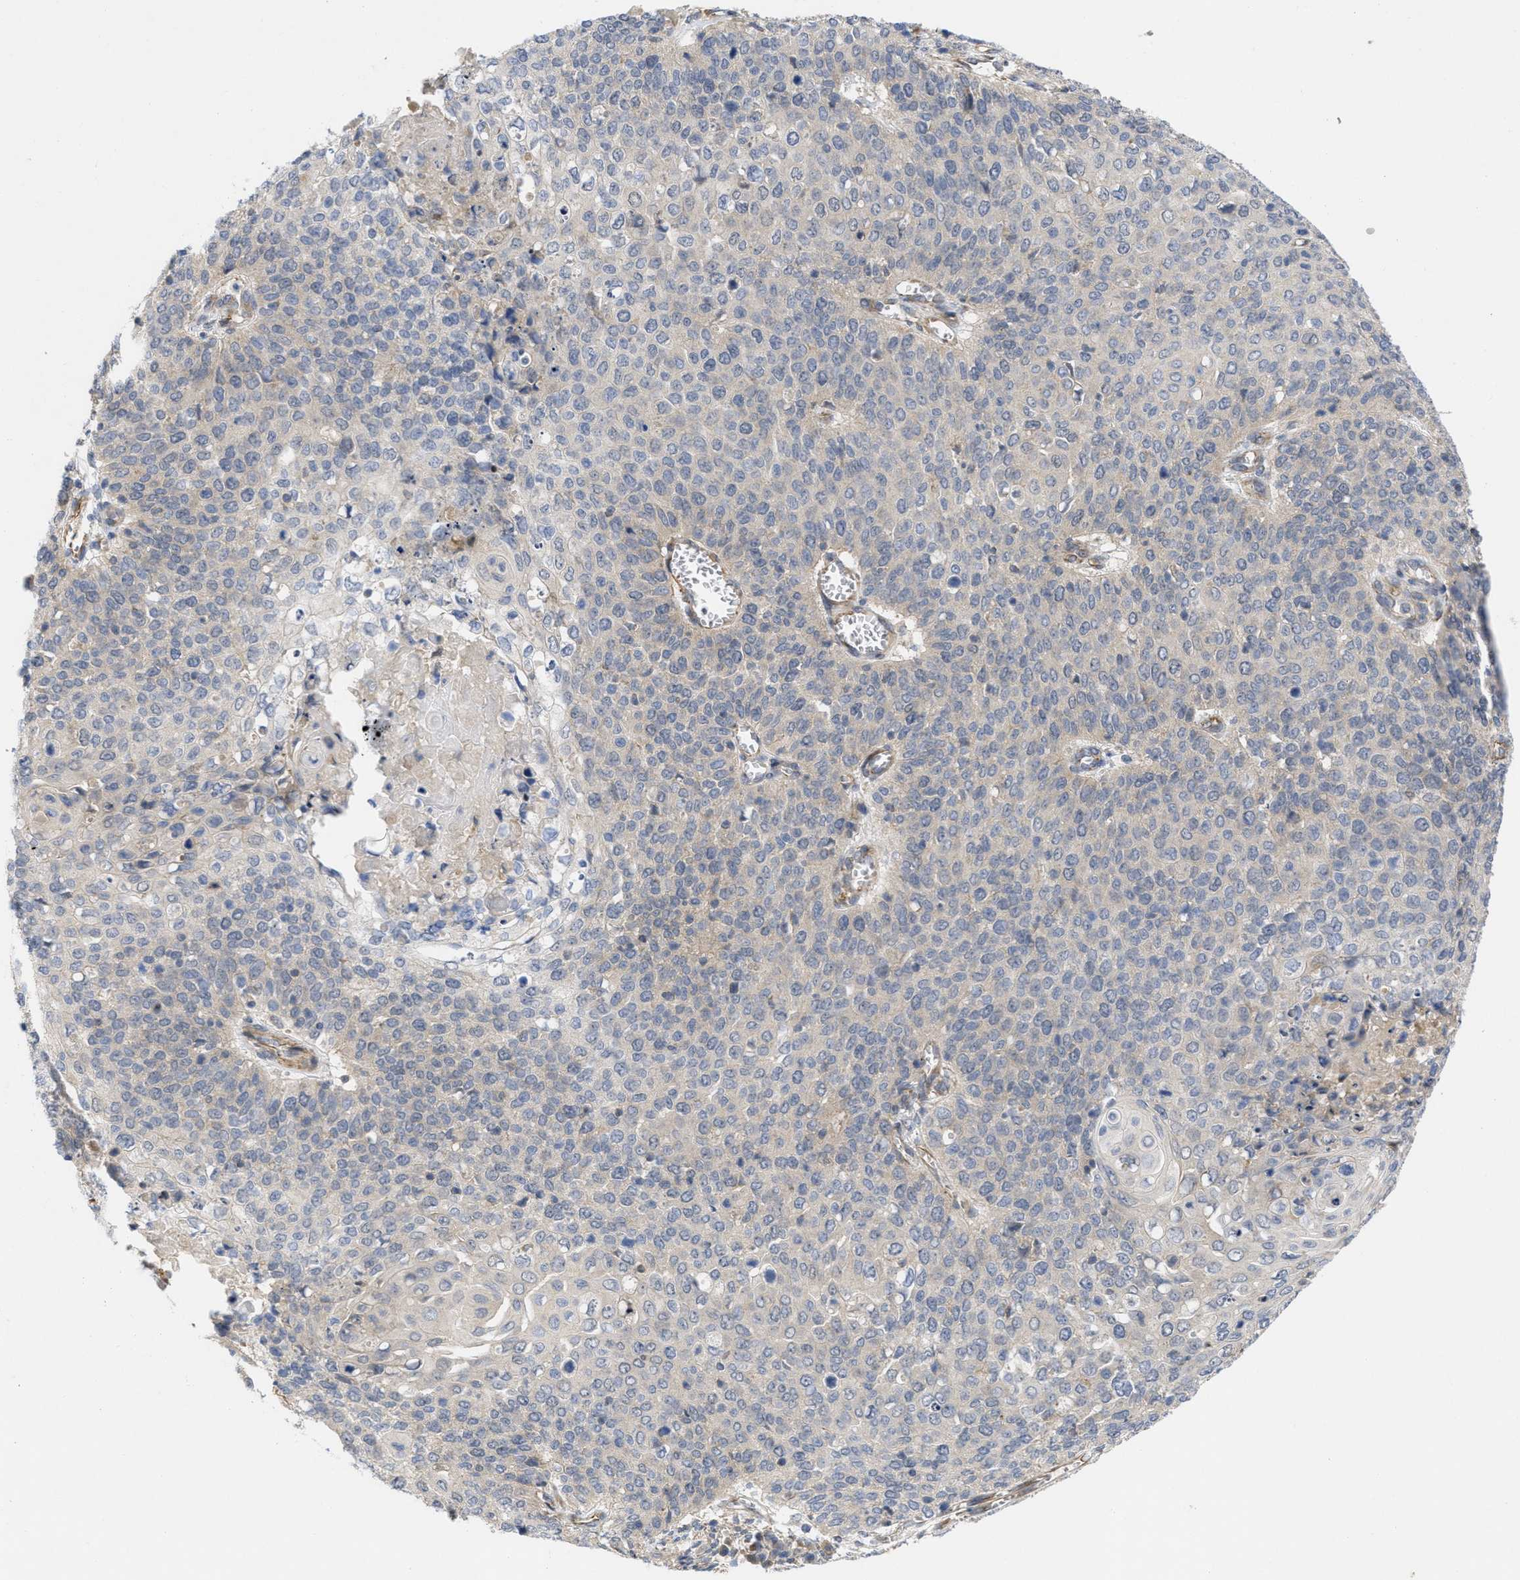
{"staining": {"intensity": "negative", "quantity": "none", "location": "none"}, "tissue": "cervical cancer", "cell_type": "Tumor cells", "image_type": "cancer", "snomed": [{"axis": "morphology", "description": "Squamous cell carcinoma, NOS"}, {"axis": "topography", "description": "Cervix"}], "caption": "Tumor cells are negative for protein expression in human squamous cell carcinoma (cervical).", "gene": "ARHGEF26", "patient": {"sex": "female", "age": 39}}